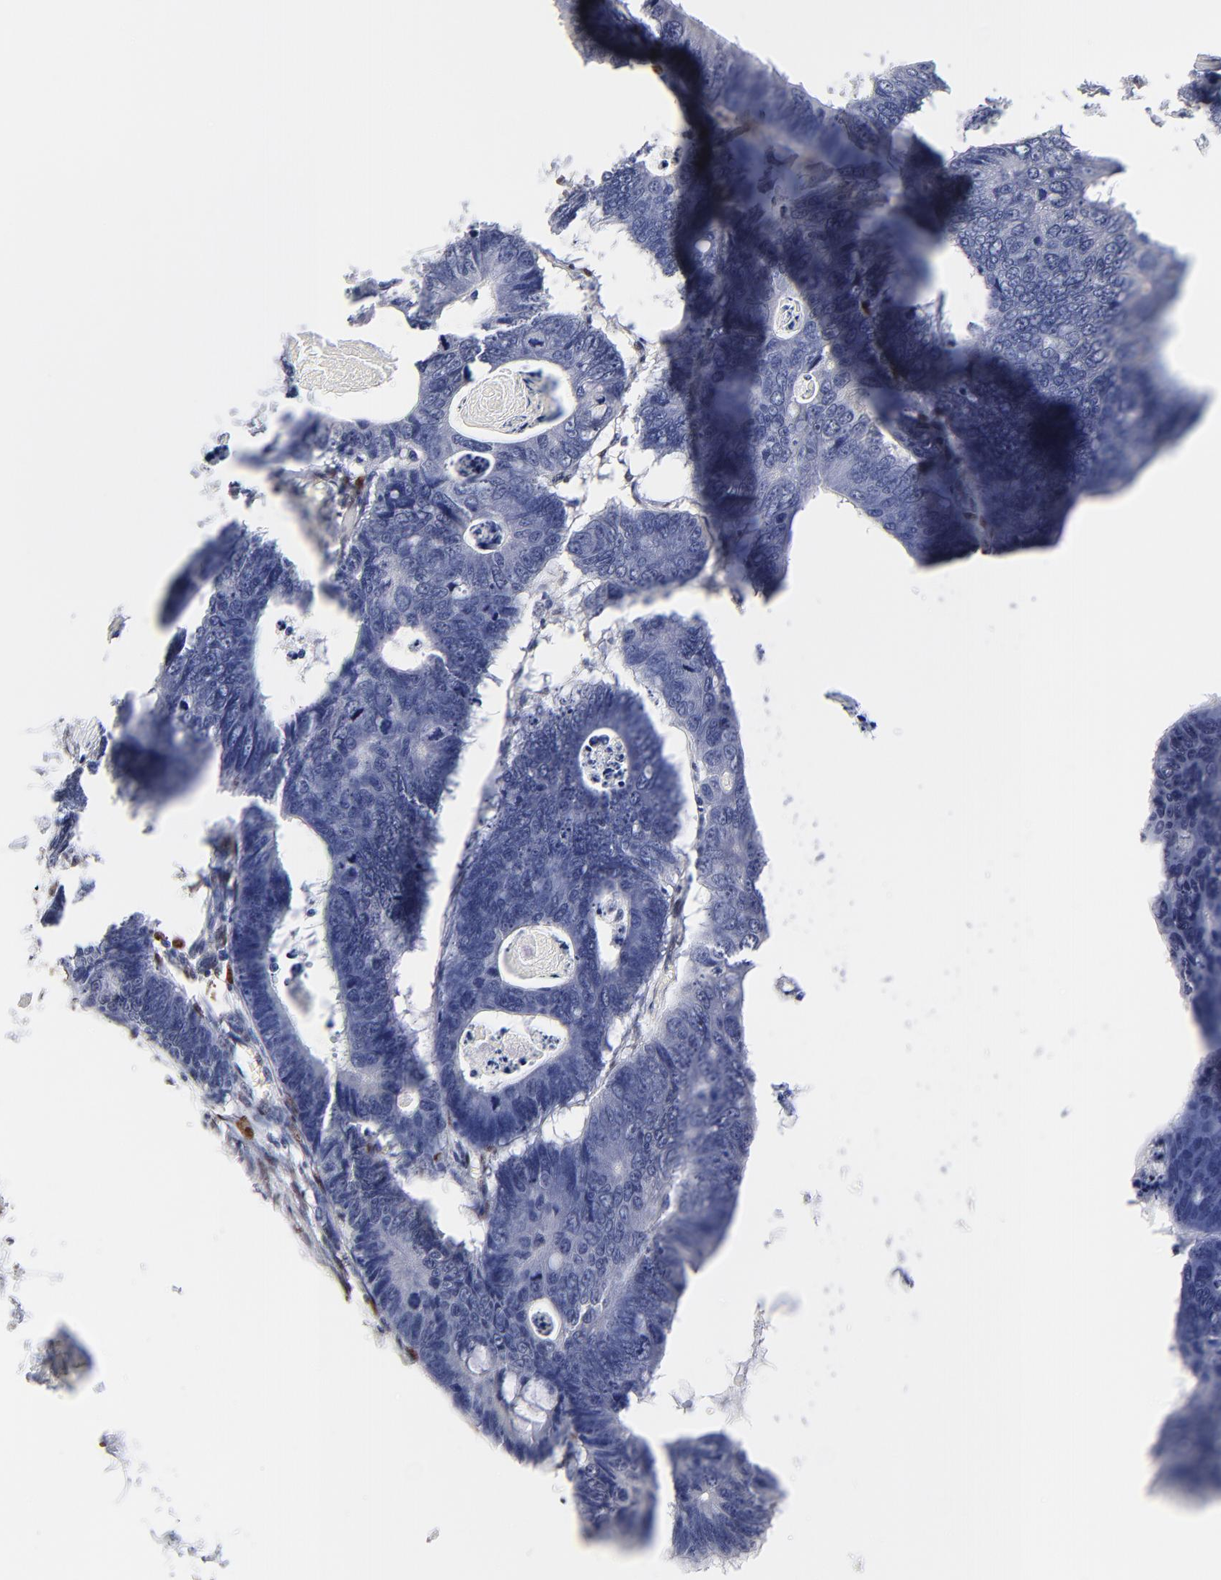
{"staining": {"intensity": "negative", "quantity": "none", "location": "none"}, "tissue": "colorectal cancer", "cell_type": "Tumor cells", "image_type": "cancer", "snomed": [{"axis": "morphology", "description": "Adenocarcinoma, NOS"}, {"axis": "topography", "description": "Colon"}], "caption": "An image of colorectal cancer (adenocarcinoma) stained for a protein displays no brown staining in tumor cells.", "gene": "STAT3", "patient": {"sex": "female", "age": 55}}